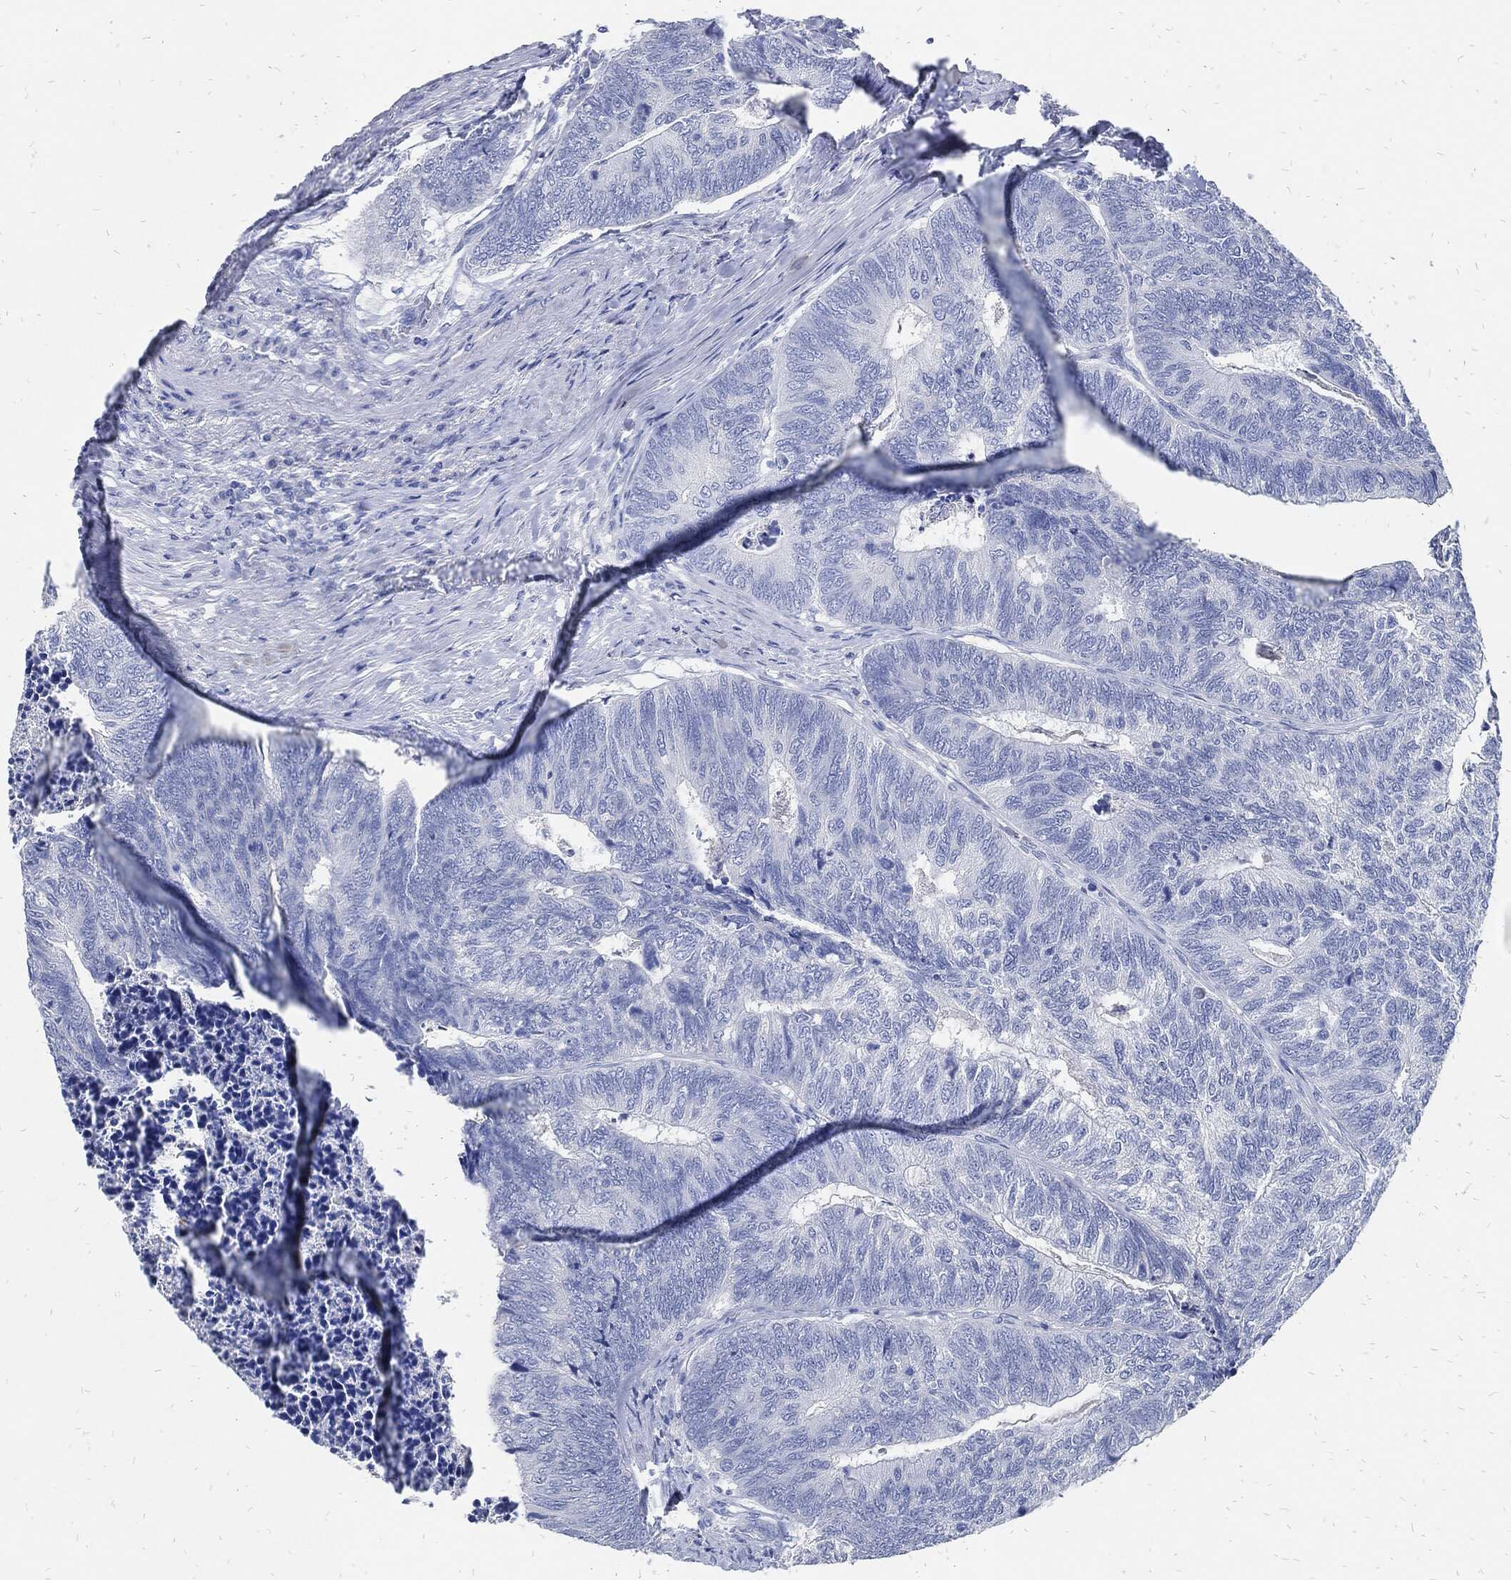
{"staining": {"intensity": "negative", "quantity": "none", "location": "none"}, "tissue": "colorectal cancer", "cell_type": "Tumor cells", "image_type": "cancer", "snomed": [{"axis": "morphology", "description": "Adenocarcinoma, NOS"}, {"axis": "topography", "description": "Colon"}], "caption": "Colorectal adenocarcinoma stained for a protein using immunohistochemistry (IHC) exhibits no staining tumor cells.", "gene": "FABP4", "patient": {"sex": "female", "age": 67}}